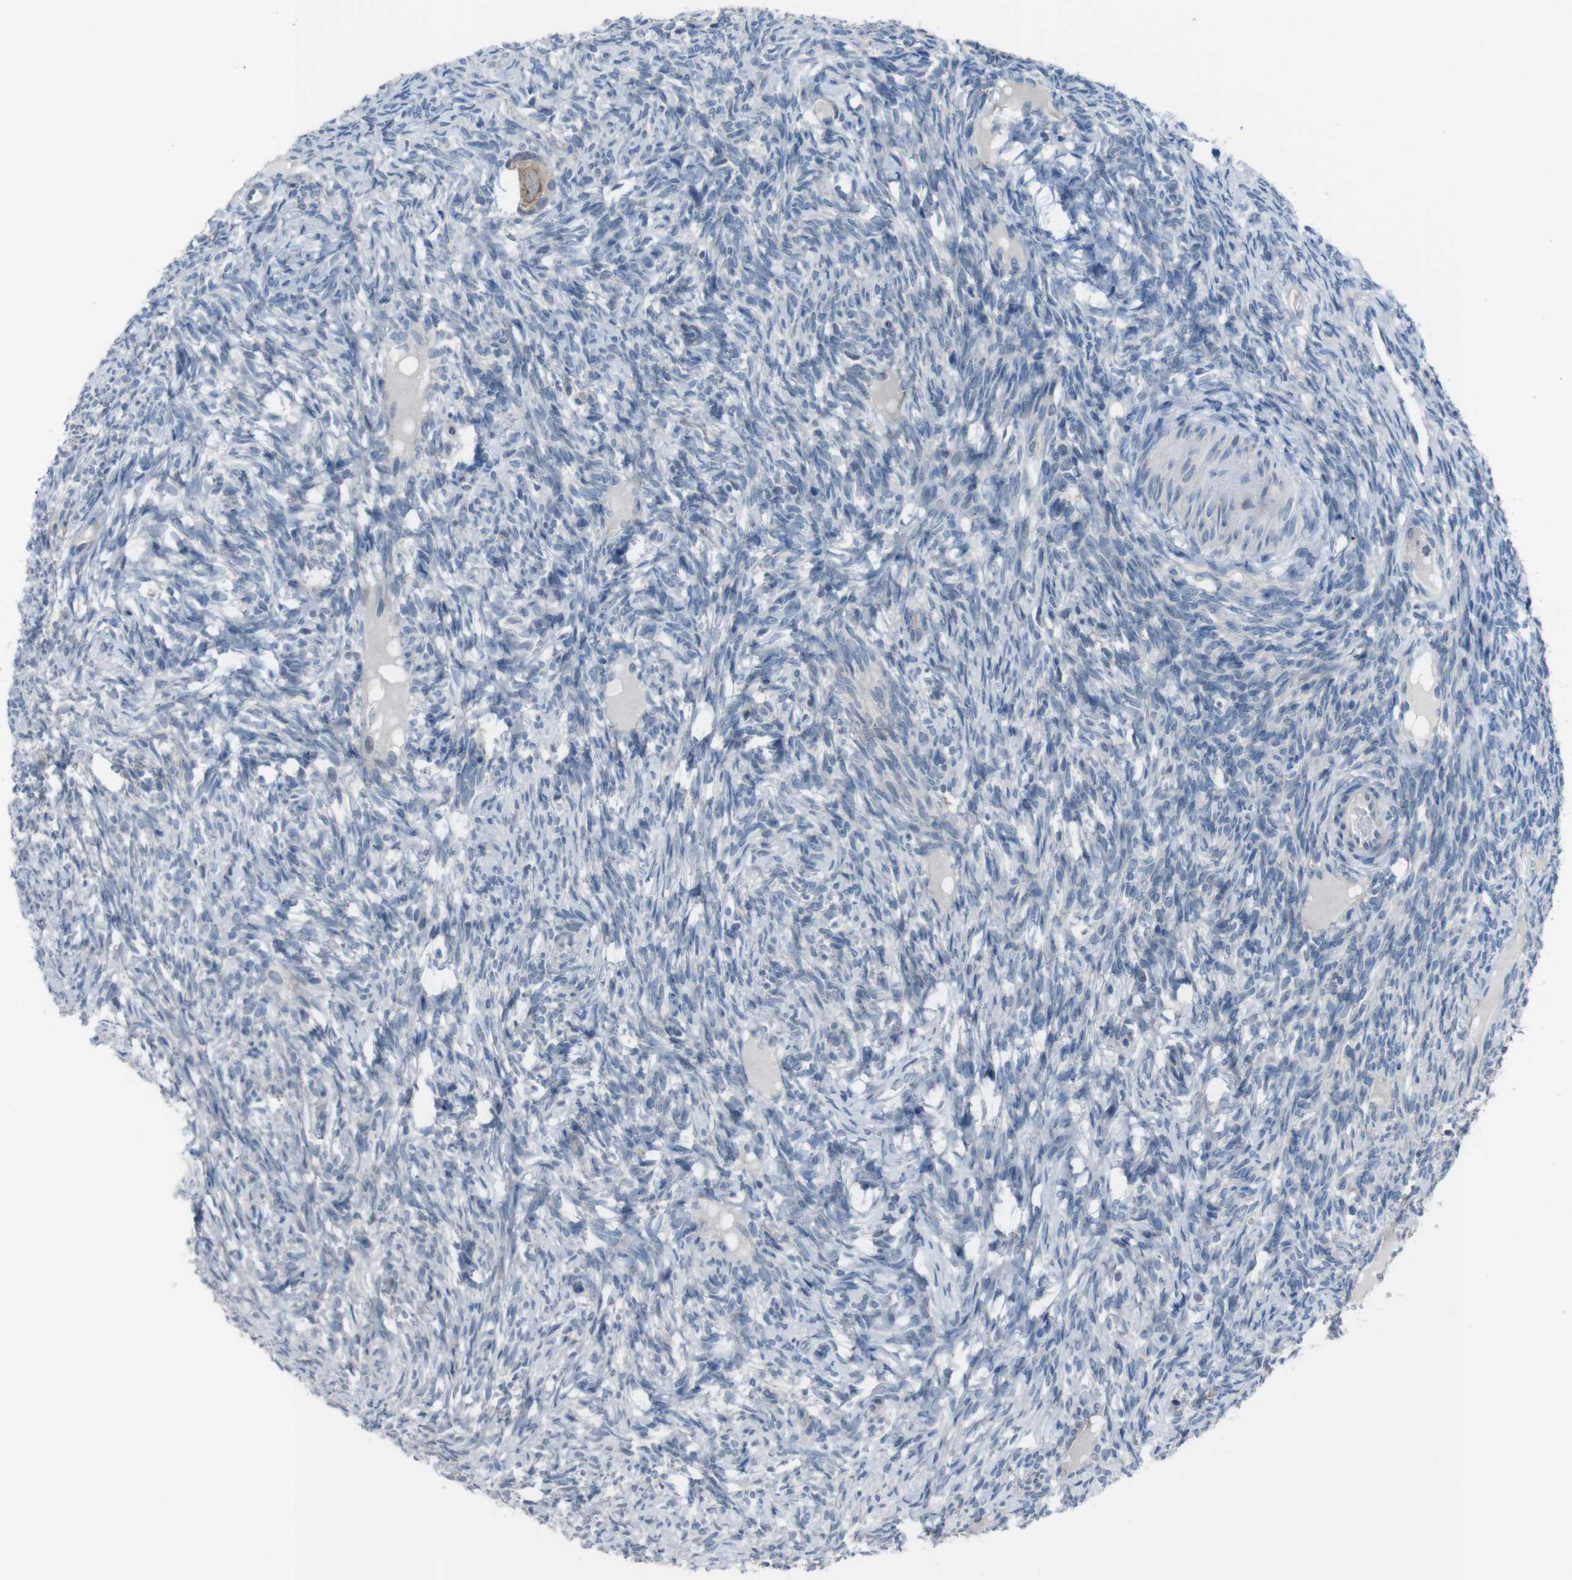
{"staining": {"intensity": "weak", "quantity": ">75%", "location": "cytoplasmic/membranous"}, "tissue": "ovary", "cell_type": "Follicle cells", "image_type": "normal", "snomed": [{"axis": "morphology", "description": "Normal tissue, NOS"}, {"axis": "topography", "description": "Ovary"}], "caption": "IHC of benign ovary exhibits low levels of weak cytoplasmic/membranous positivity in approximately >75% of follicle cells. The protein of interest is shown in brown color, while the nuclei are stained blue.", "gene": "CDH22", "patient": {"sex": "female", "age": 33}}